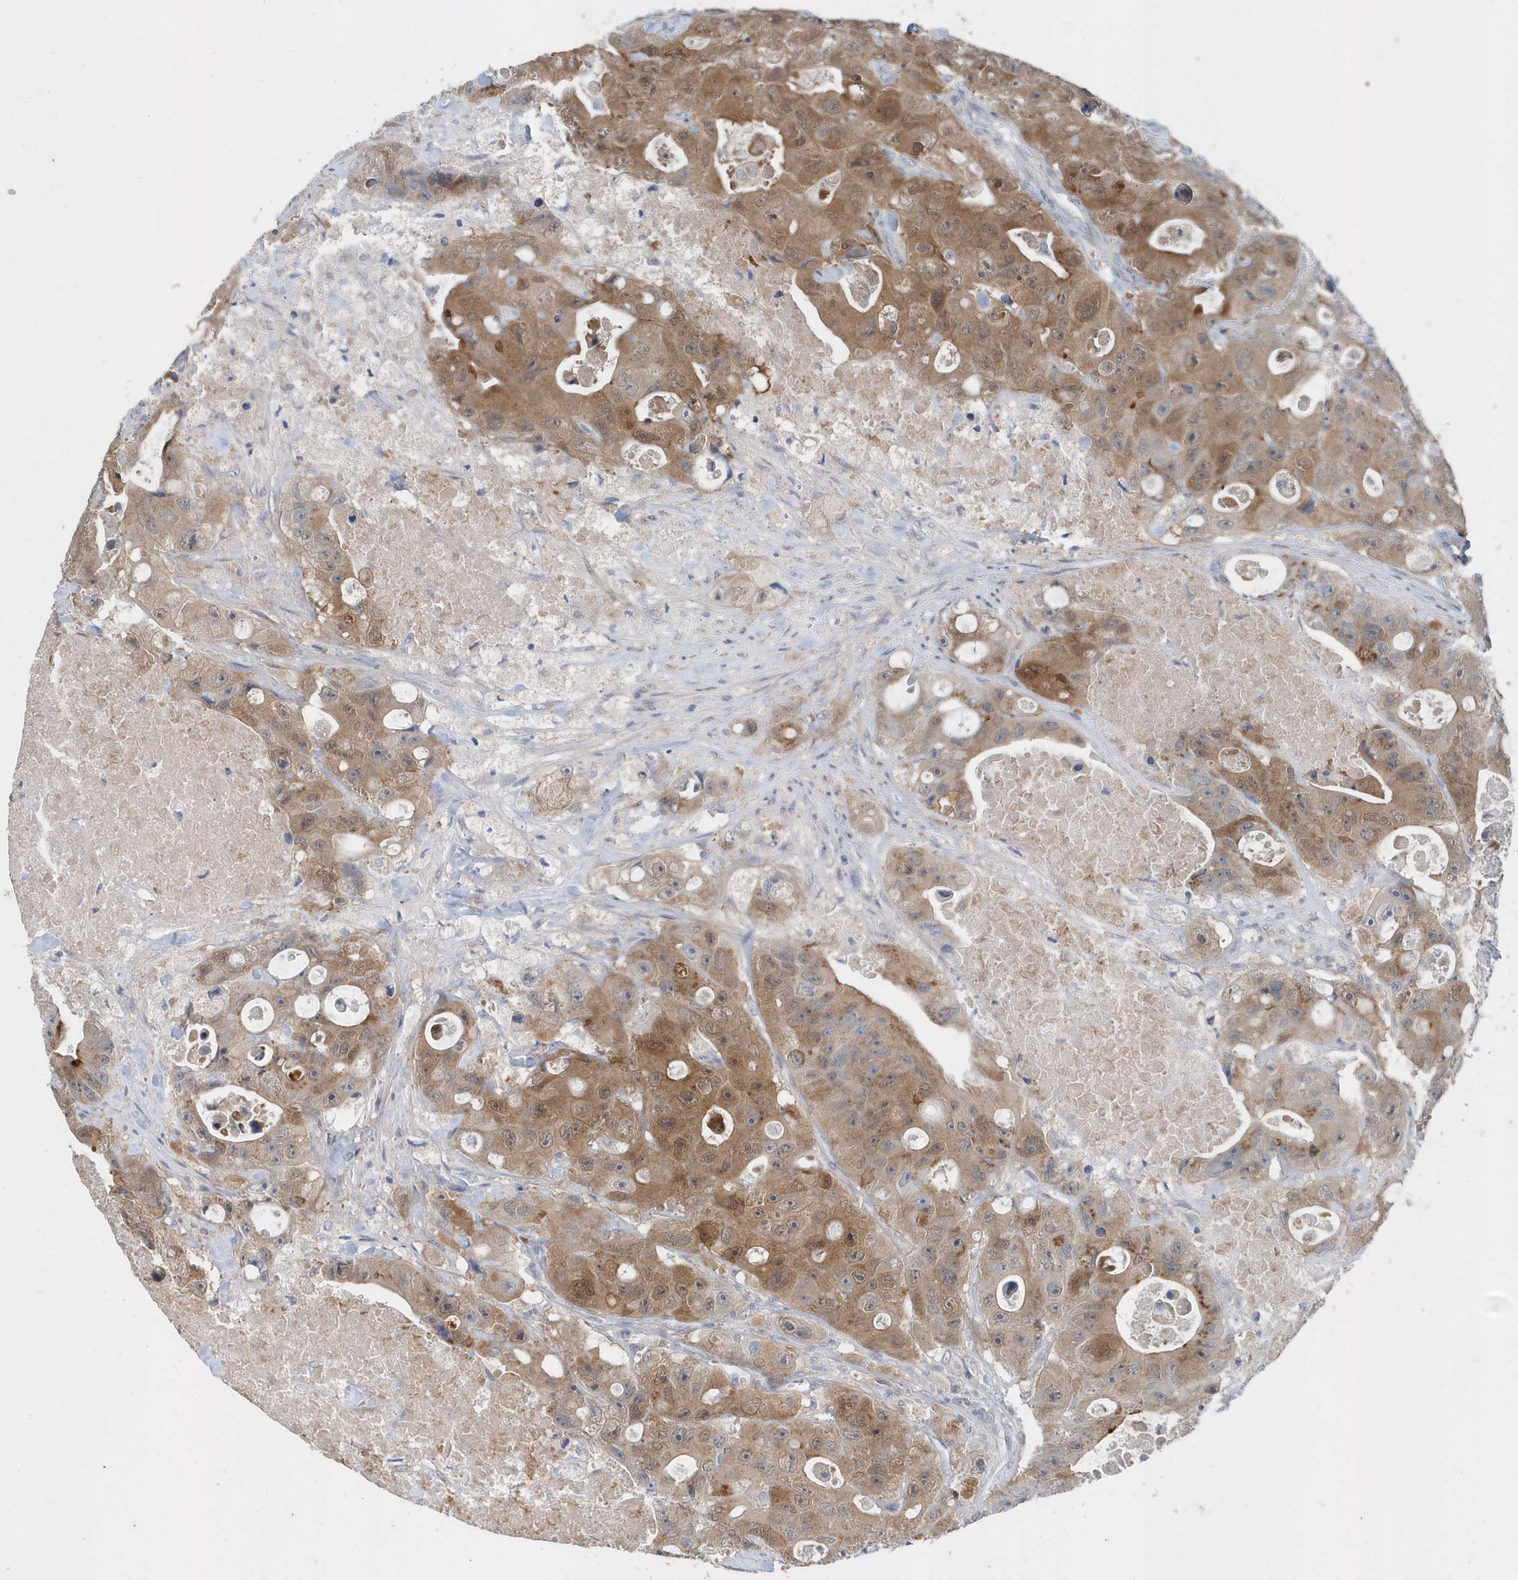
{"staining": {"intensity": "moderate", "quantity": ">75%", "location": "cytoplasmic/membranous"}, "tissue": "colorectal cancer", "cell_type": "Tumor cells", "image_type": "cancer", "snomed": [{"axis": "morphology", "description": "Adenocarcinoma, NOS"}, {"axis": "topography", "description": "Colon"}], "caption": "Adenocarcinoma (colorectal) tissue reveals moderate cytoplasmic/membranous staining in approximately >75% of tumor cells, visualized by immunohistochemistry. (DAB = brown stain, brightfield microscopy at high magnification).", "gene": "PFN2", "patient": {"sex": "female", "age": 46}}